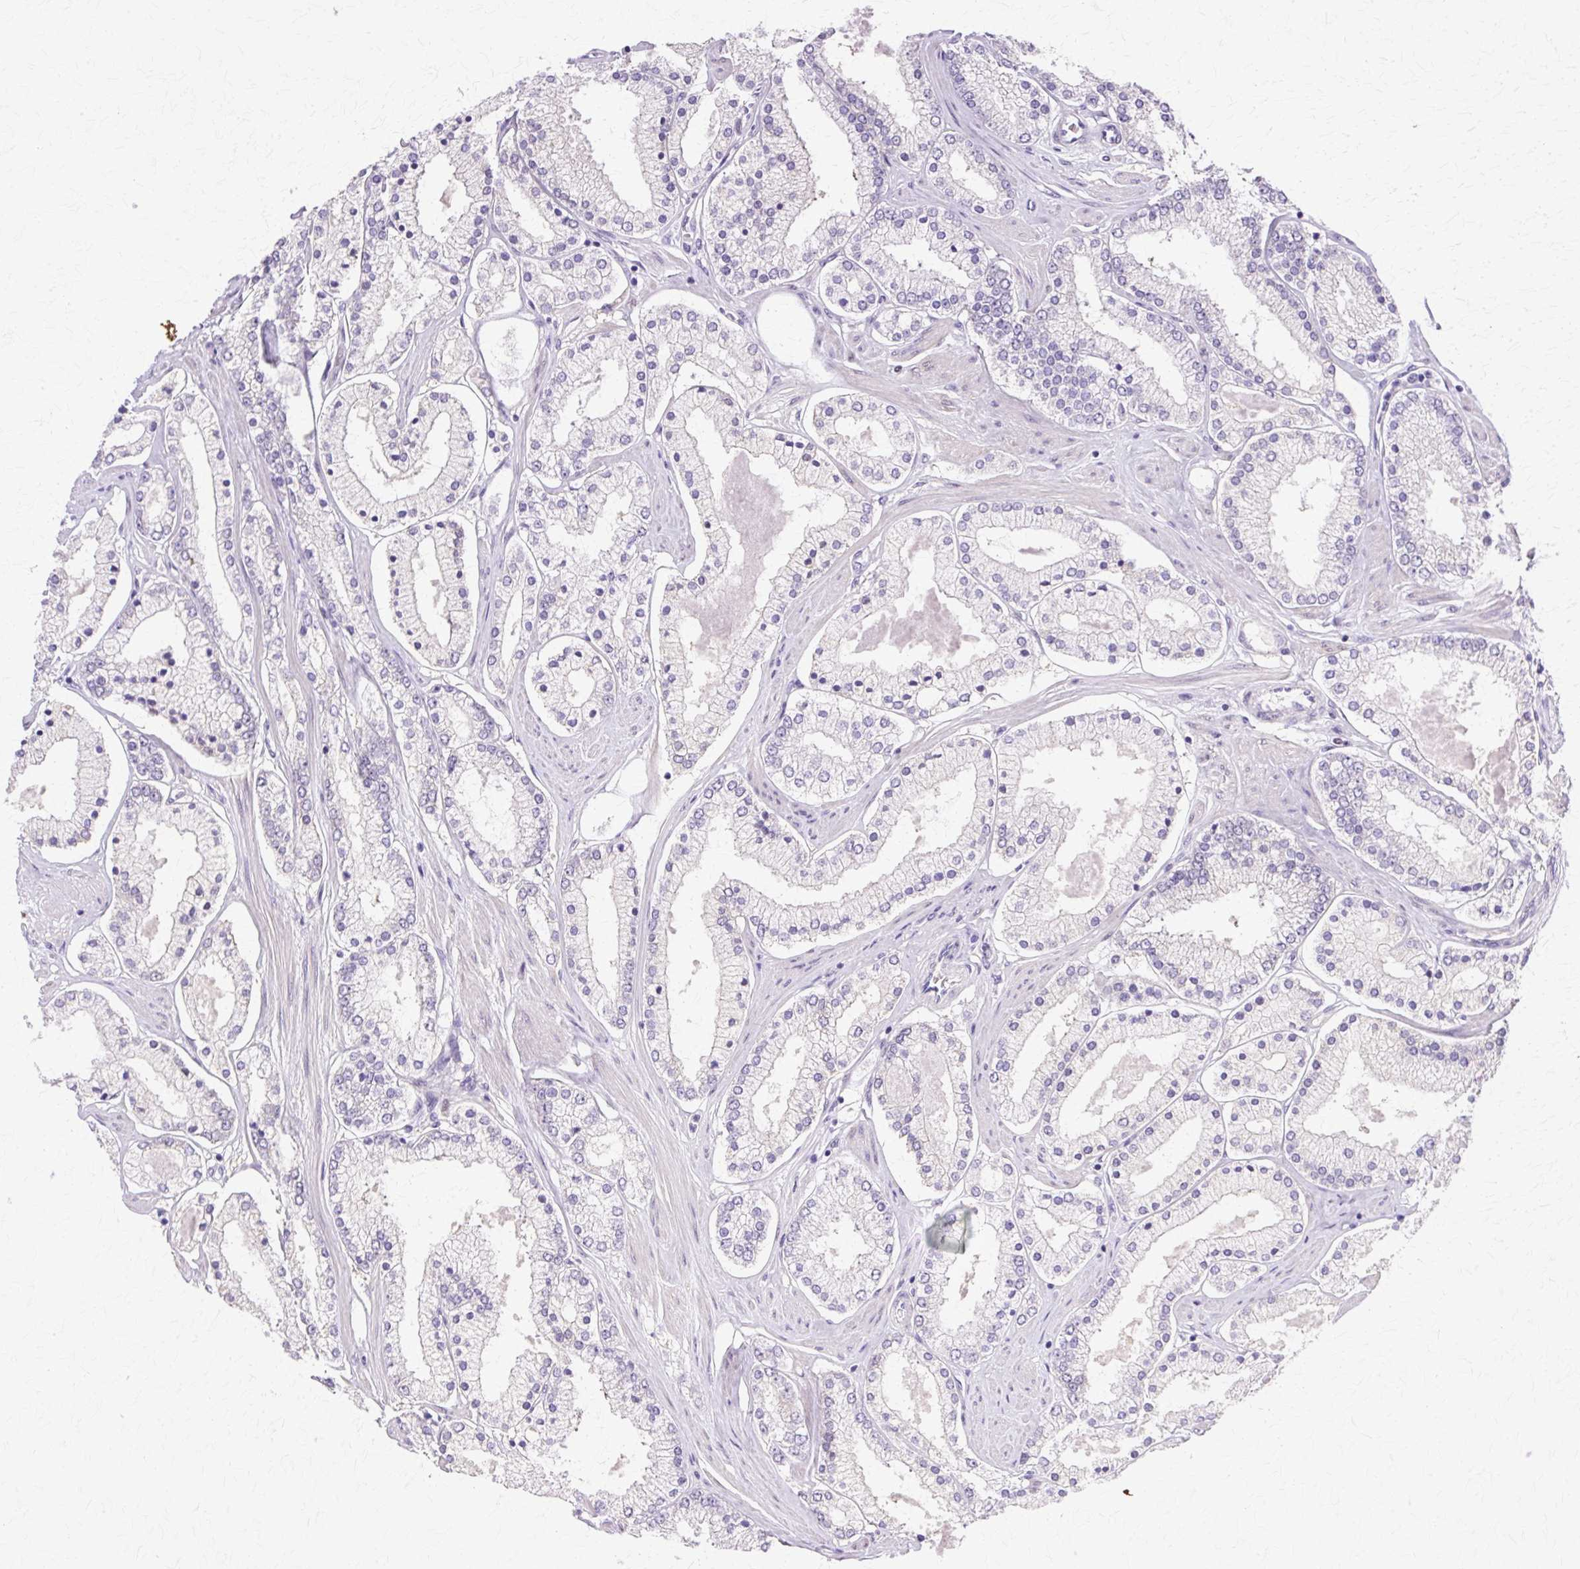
{"staining": {"intensity": "negative", "quantity": "none", "location": "none"}, "tissue": "prostate cancer", "cell_type": "Tumor cells", "image_type": "cancer", "snomed": [{"axis": "morphology", "description": "Adenocarcinoma, Low grade"}, {"axis": "topography", "description": "Prostate"}], "caption": "This is an IHC image of prostate cancer. There is no staining in tumor cells.", "gene": "HSPA8", "patient": {"sex": "male", "age": 42}}